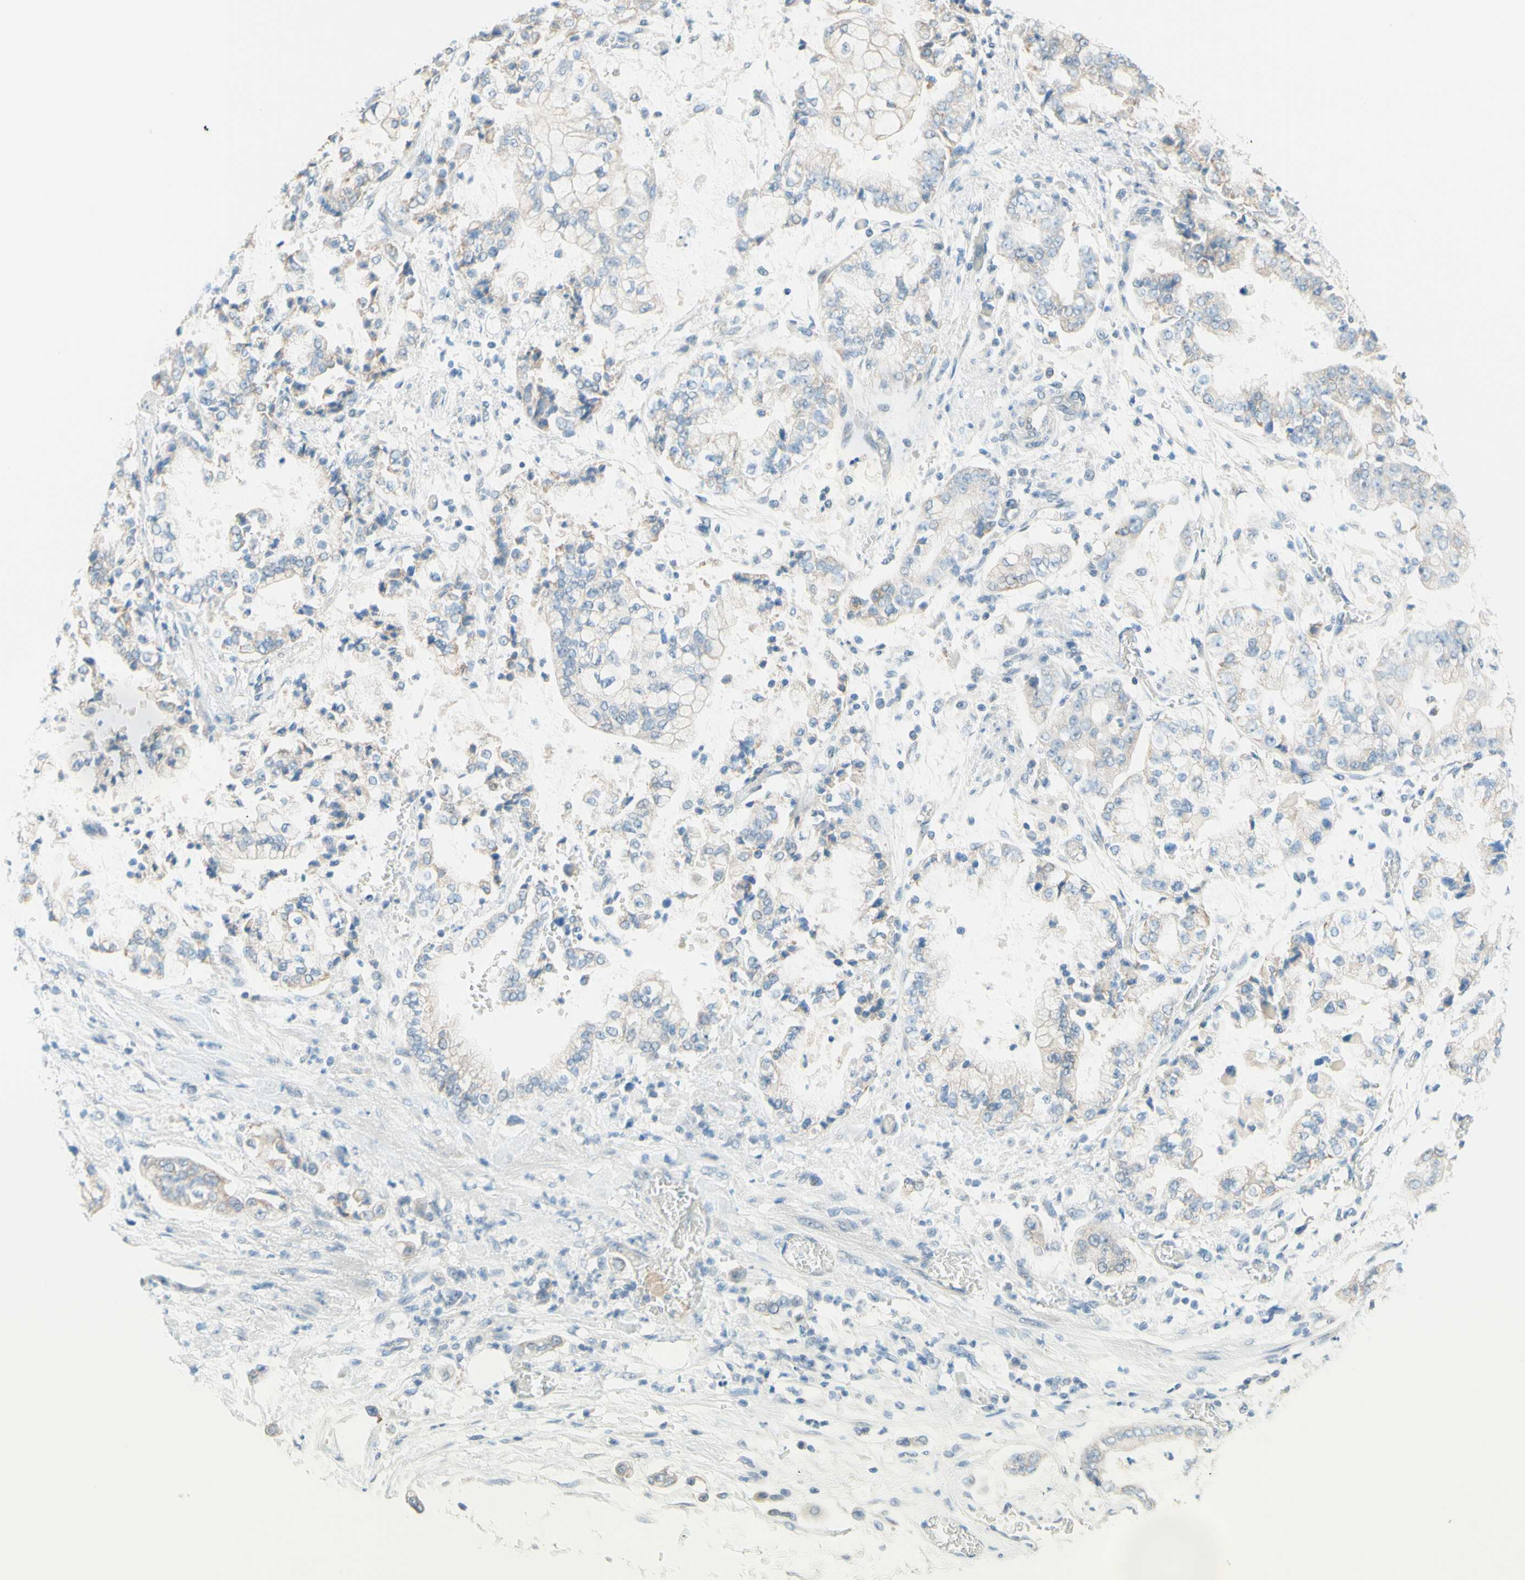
{"staining": {"intensity": "negative", "quantity": "none", "location": "none"}, "tissue": "stomach cancer", "cell_type": "Tumor cells", "image_type": "cancer", "snomed": [{"axis": "morphology", "description": "Adenocarcinoma, NOS"}, {"axis": "topography", "description": "Stomach"}], "caption": "This is an IHC photomicrograph of human stomach cancer (adenocarcinoma). There is no positivity in tumor cells.", "gene": "JPH1", "patient": {"sex": "male", "age": 76}}